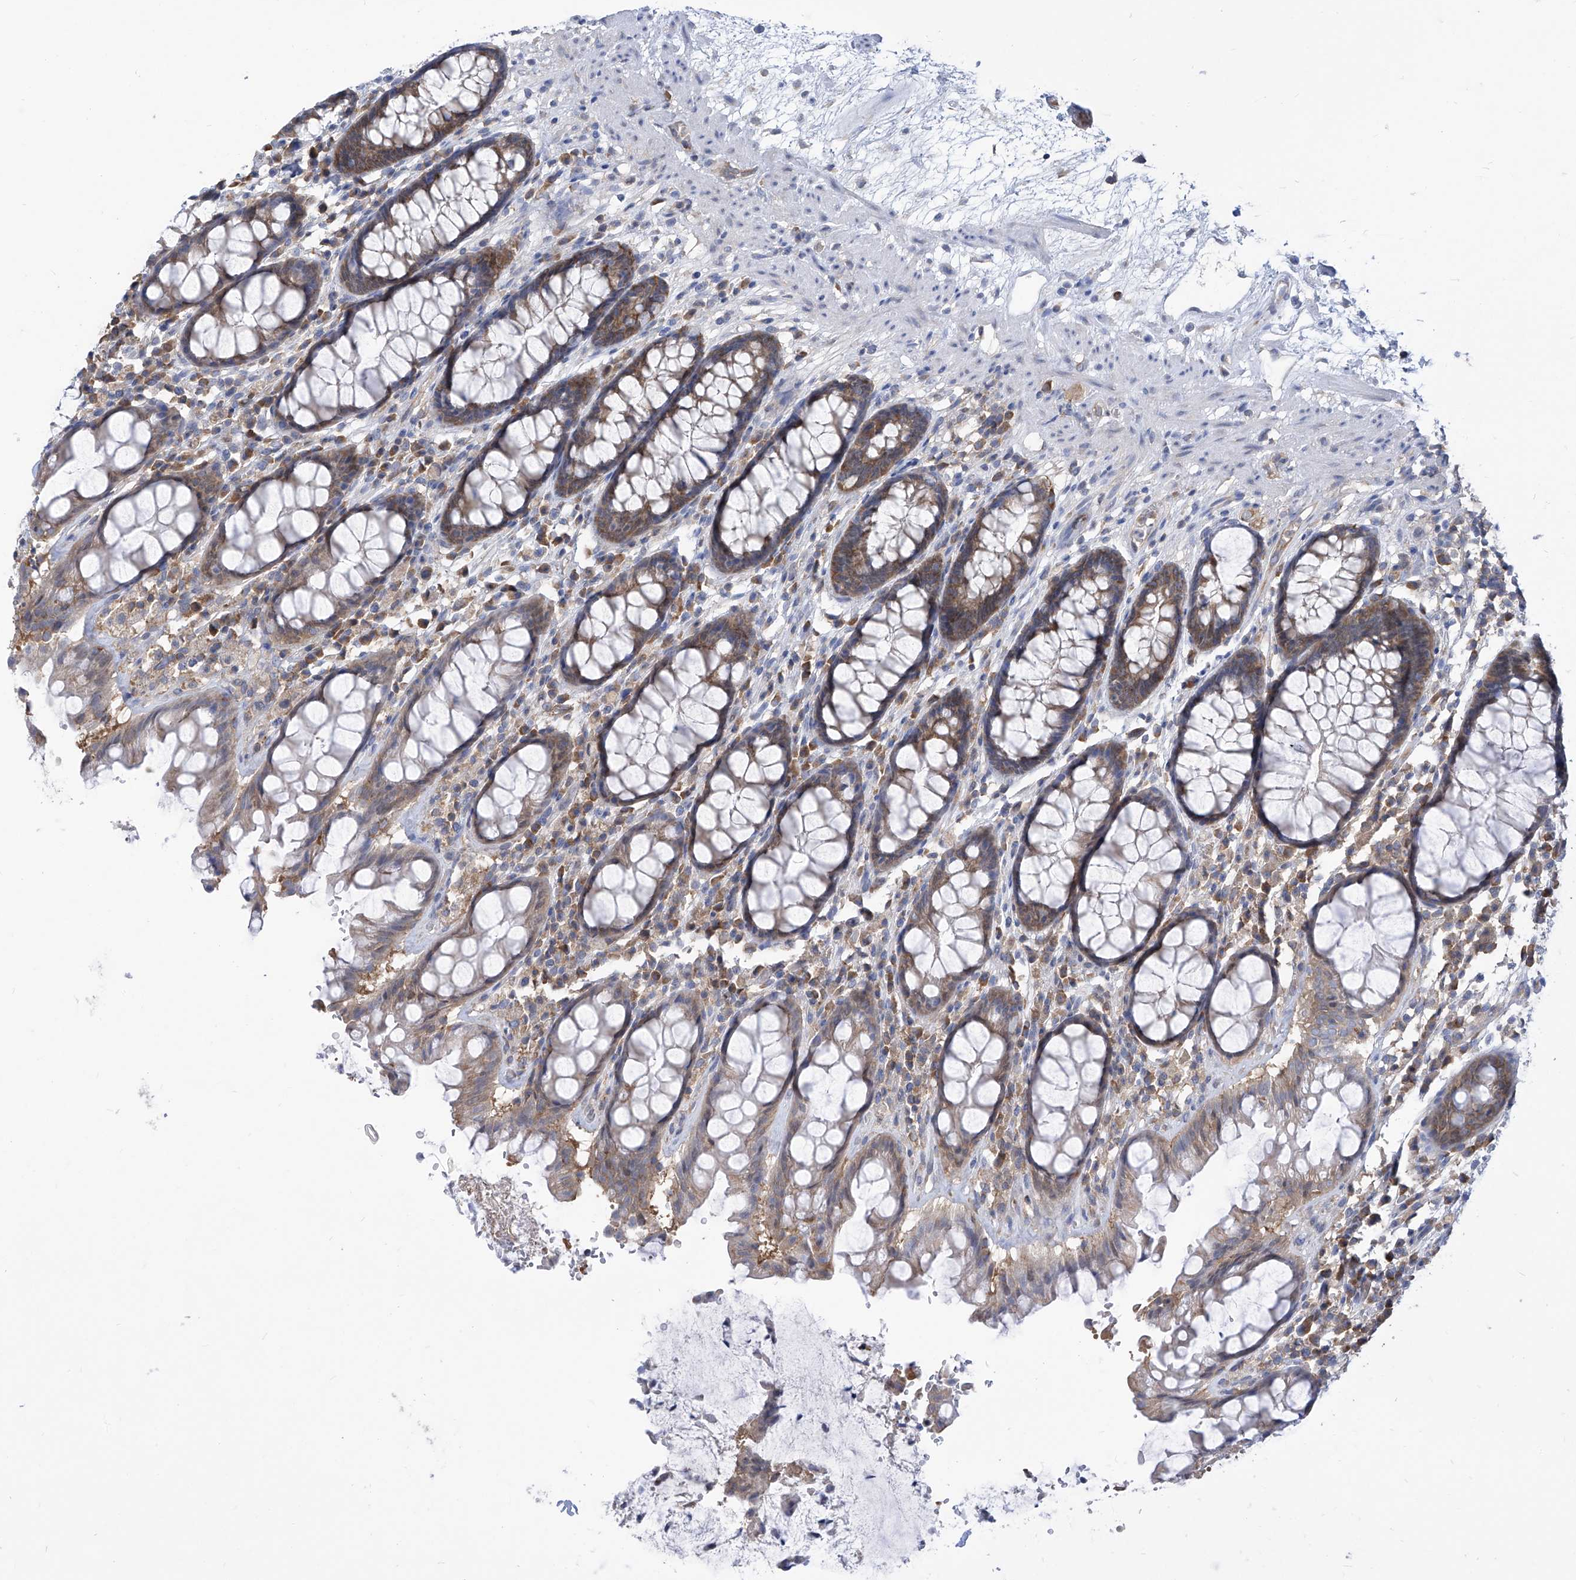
{"staining": {"intensity": "weak", "quantity": "25%-75%", "location": "cytoplasmic/membranous"}, "tissue": "rectum", "cell_type": "Glandular cells", "image_type": "normal", "snomed": [{"axis": "morphology", "description": "Normal tissue, NOS"}, {"axis": "topography", "description": "Rectum"}], "caption": "DAB immunohistochemical staining of benign rectum shows weak cytoplasmic/membranous protein staining in about 25%-75% of glandular cells.", "gene": "EIF3M", "patient": {"sex": "male", "age": 64}}